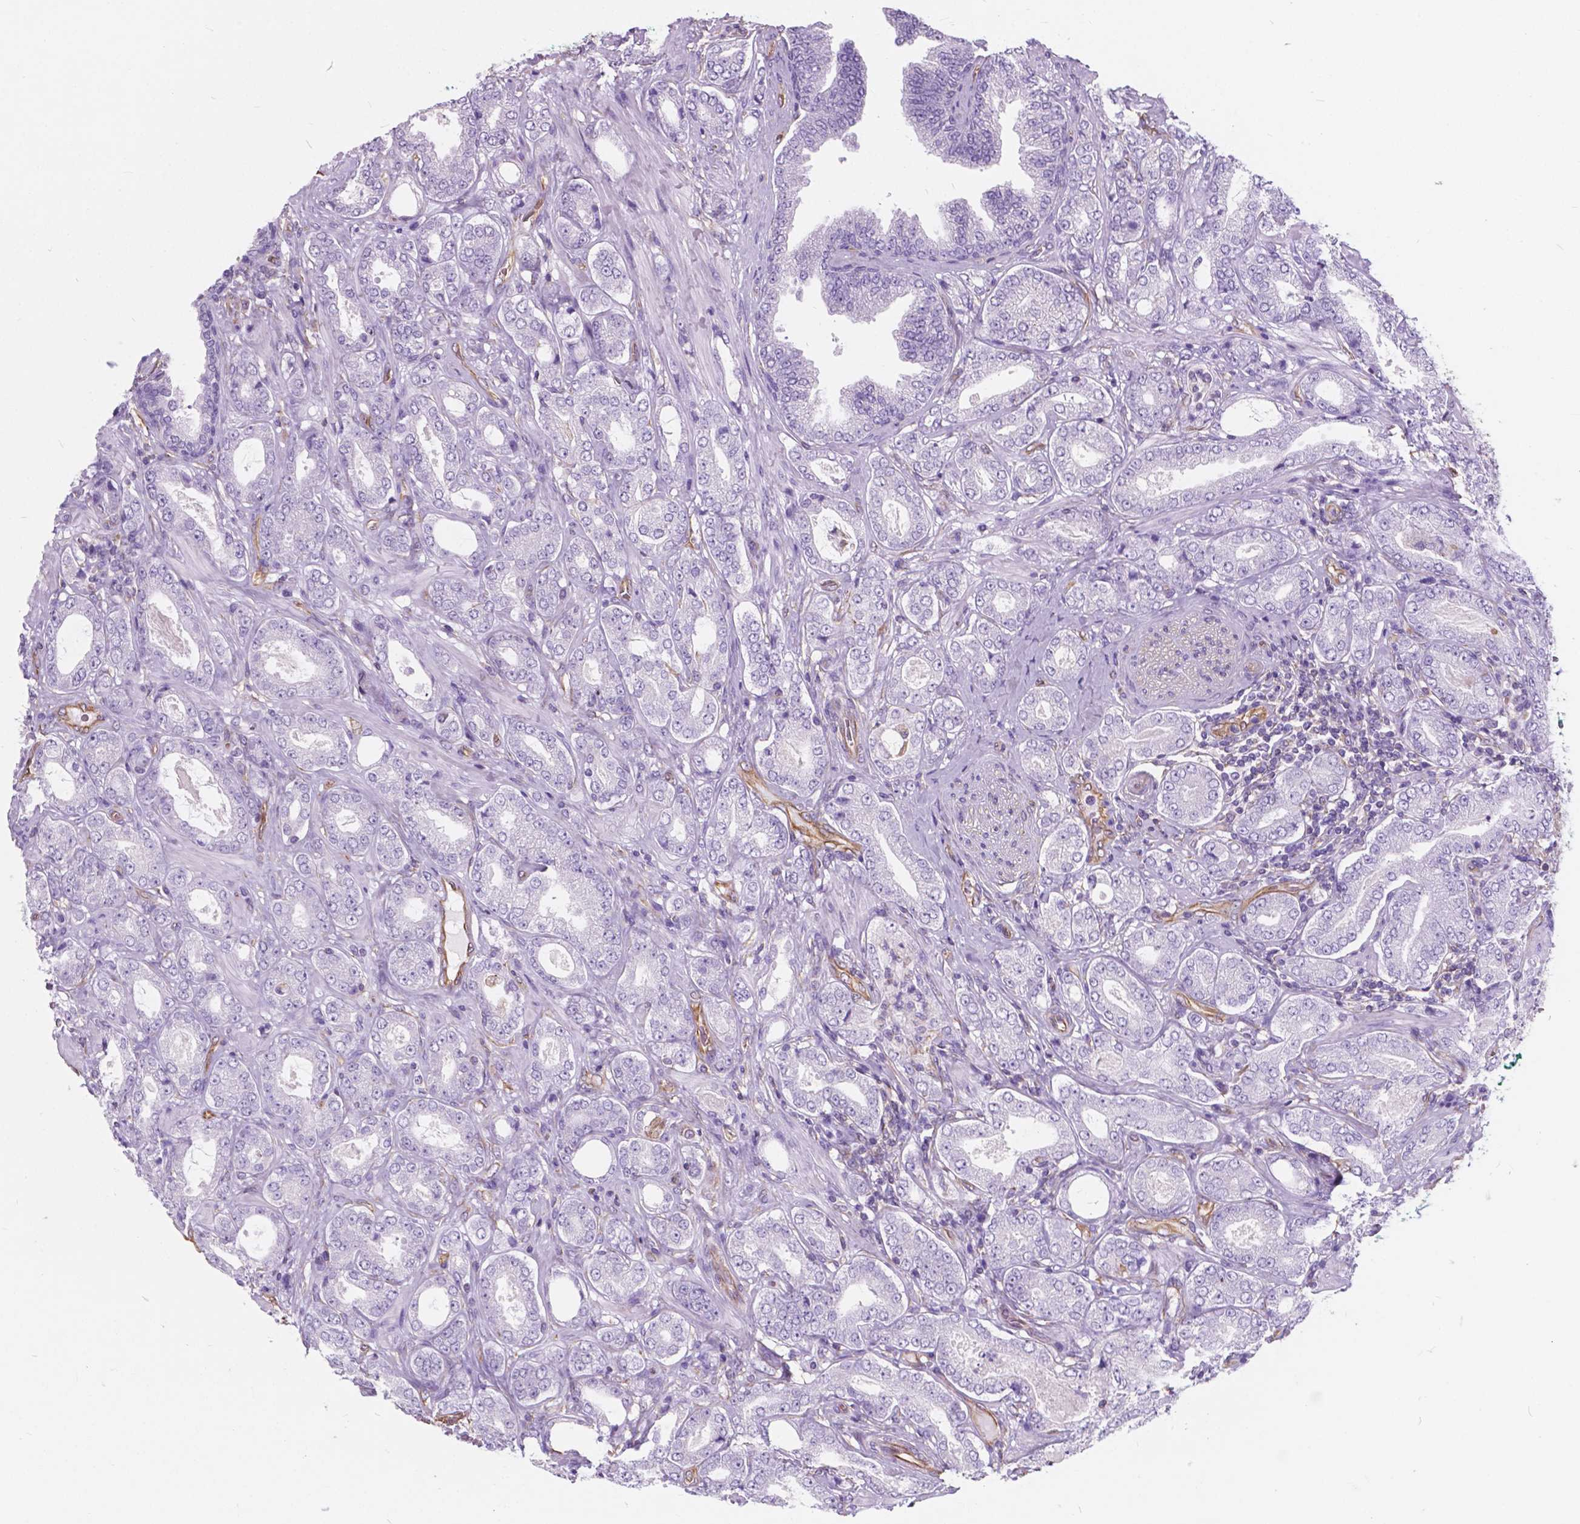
{"staining": {"intensity": "negative", "quantity": "none", "location": "none"}, "tissue": "prostate cancer", "cell_type": "Tumor cells", "image_type": "cancer", "snomed": [{"axis": "morphology", "description": "Adenocarcinoma, NOS"}, {"axis": "topography", "description": "Prostate"}], "caption": "IHC of human prostate cancer (adenocarcinoma) displays no positivity in tumor cells. (Brightfield microscopy of DAB (3,3'-diaminobenzidine) immunohistochemistry (IHC) at high magnification).", "gene": "AMOT", "patient": {"sex": "male", "age": 64}}